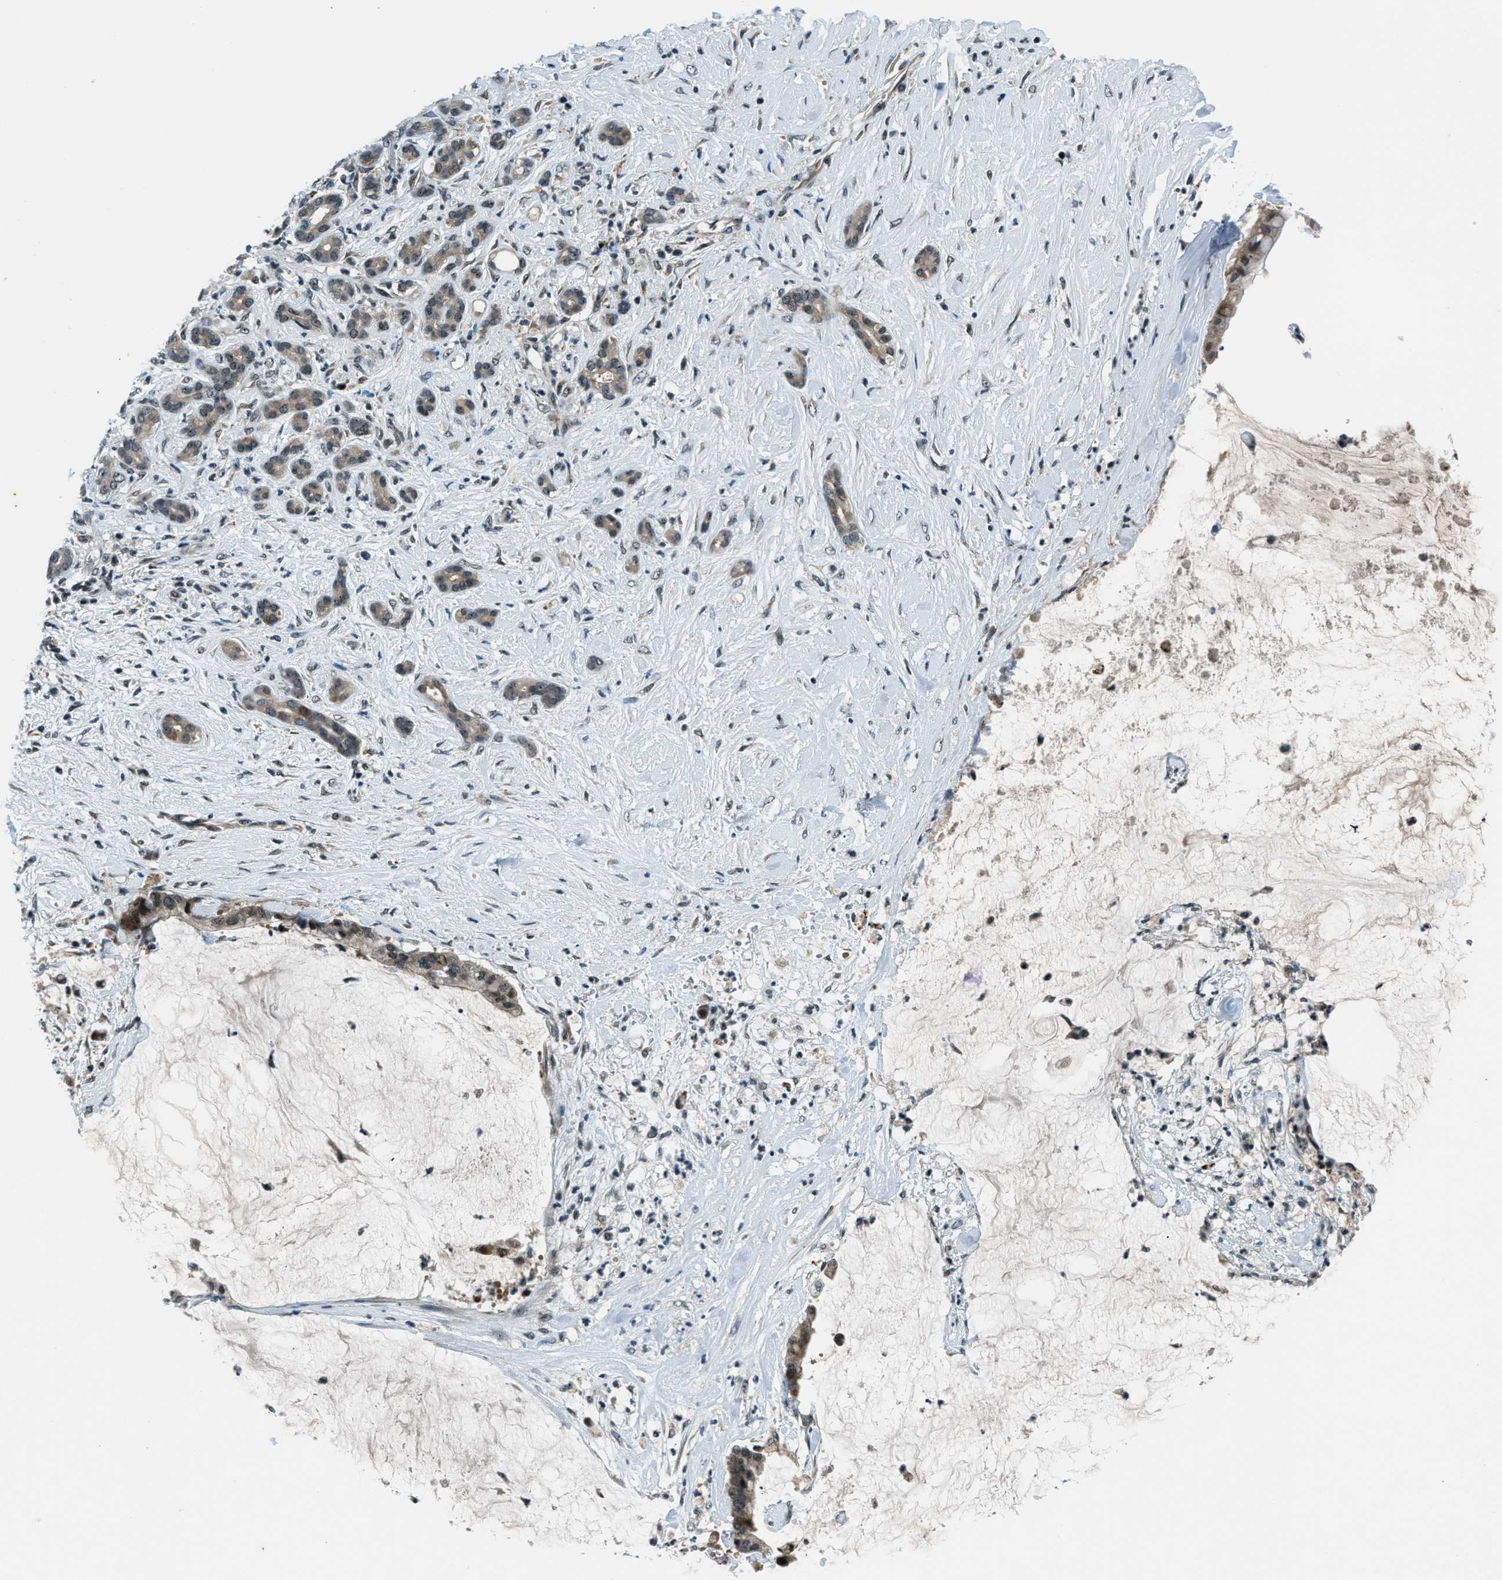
{"staining": {"intensity": "weak", "quantity": ">75%", "location": "cytoplasmic/membranous,nuclear"}, "tissue": "pancreatic cancer", "cell_type": "Tumor cells", "image_type": "cancer", "snomed": [{"axis": "morphology", "description": "Adenocarcinoma, NOS"}, {"axis": "topography", "description": "Pancreas"}], "caption": "Protein expression analysis of pancreatic cancer (adenocarcinoma) reveals weak cytoplasmic/membranous and nuclear positivity in about >75% of tumor cells.", "gene": "ACTL9", "patient": {"sex": "male", "age": 41}}